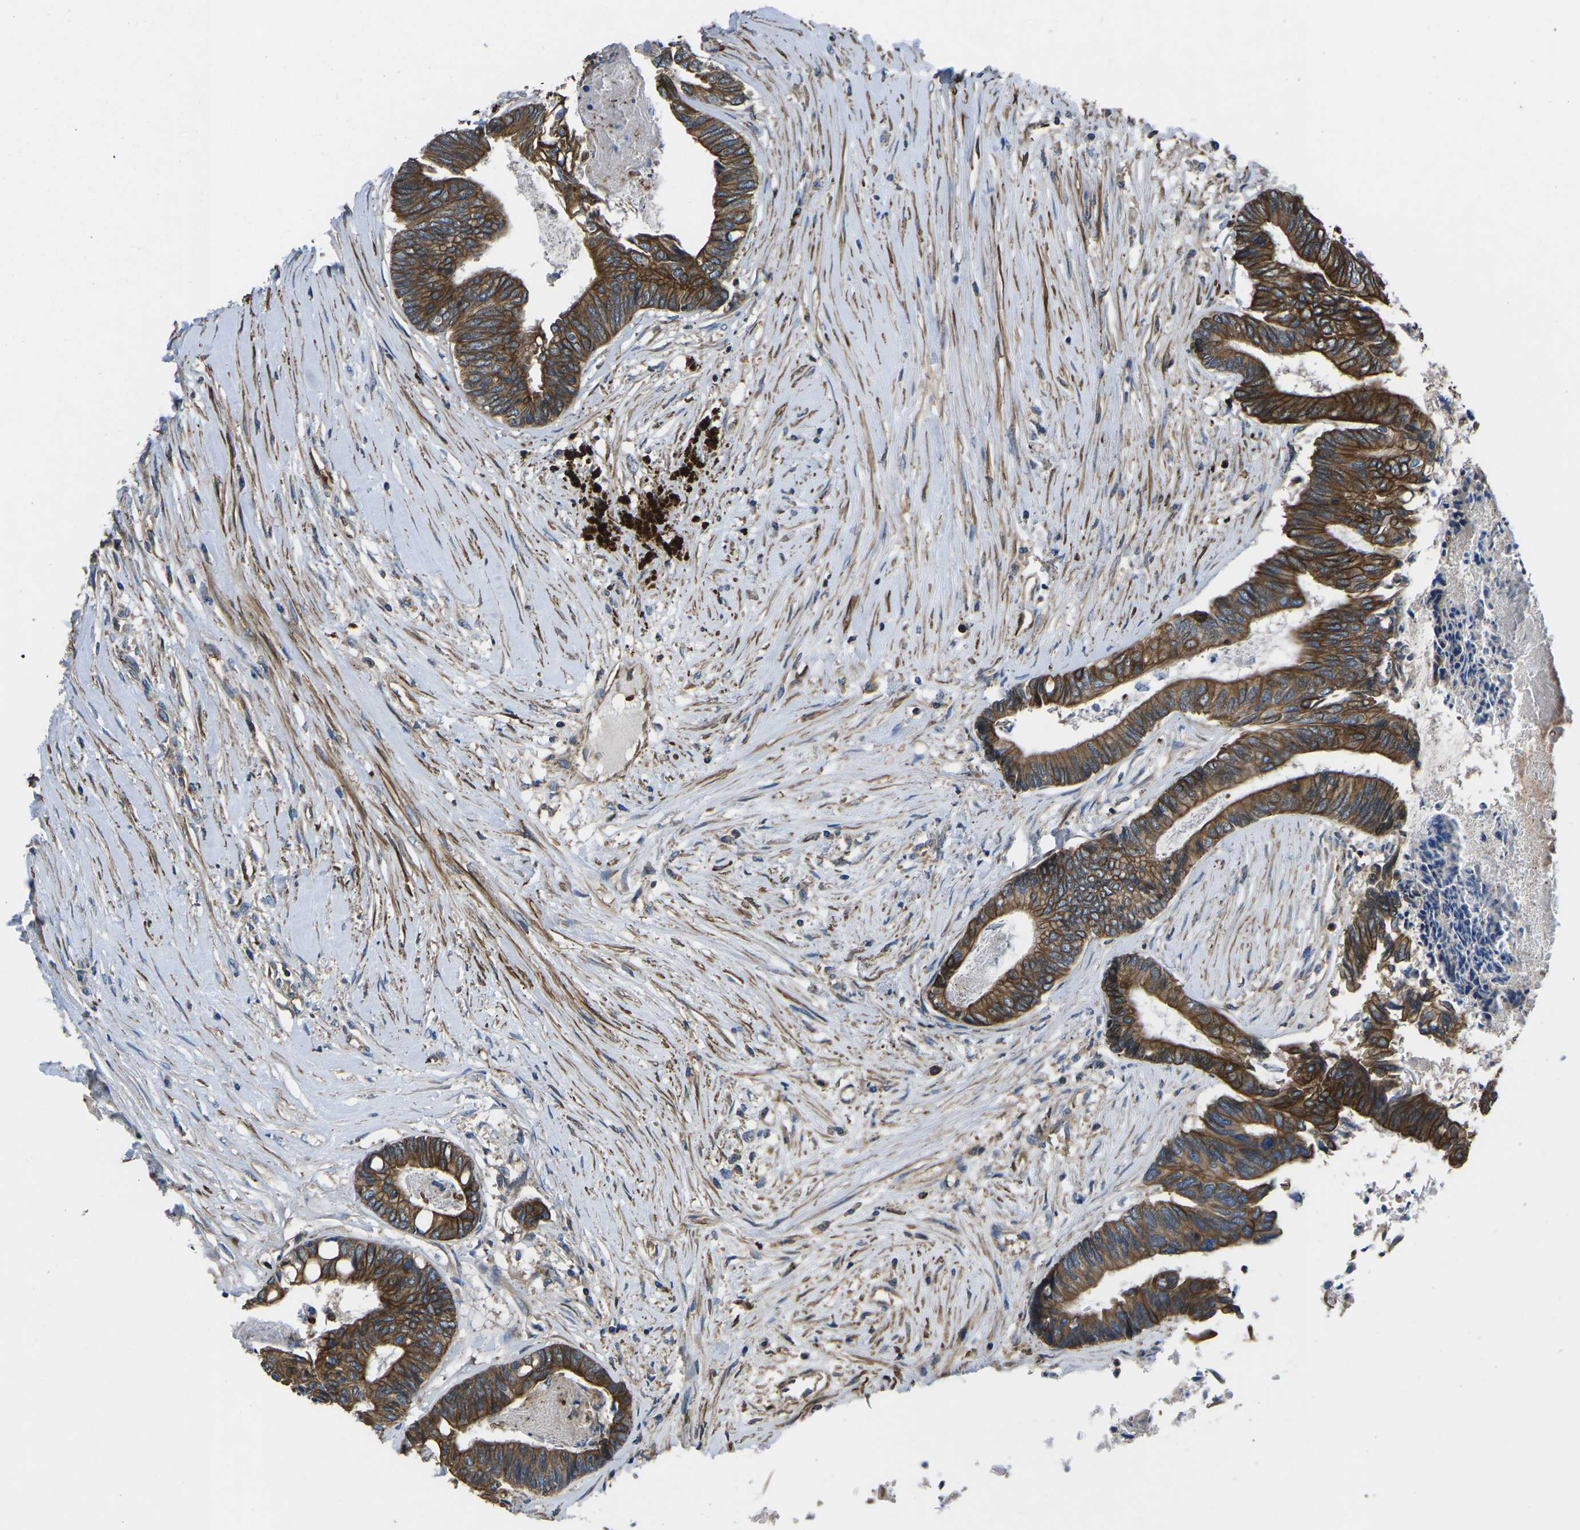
{"staining": {"intensity": "strong", "quantity": ">75%", "location": "cytoplasmic/membranous"}, "tissue": "colorectal cancer", "cell_type": "Tumor cells", "image_type": "cancer", "snomed": [{"axis": "morphology", "description": "Adenocarcinoma, NOS"}, {"axis": "topography", "description": "Rectum"}], "caption": "The micrograph exhibits a brown stain indicating the presence of a protein in the cytoplasmic/membranous of tumor cells in colorectal cancer (adenocarcinoma).", "gene": "KCNJ15", "patient": {"sex": "male", "age": 63}}